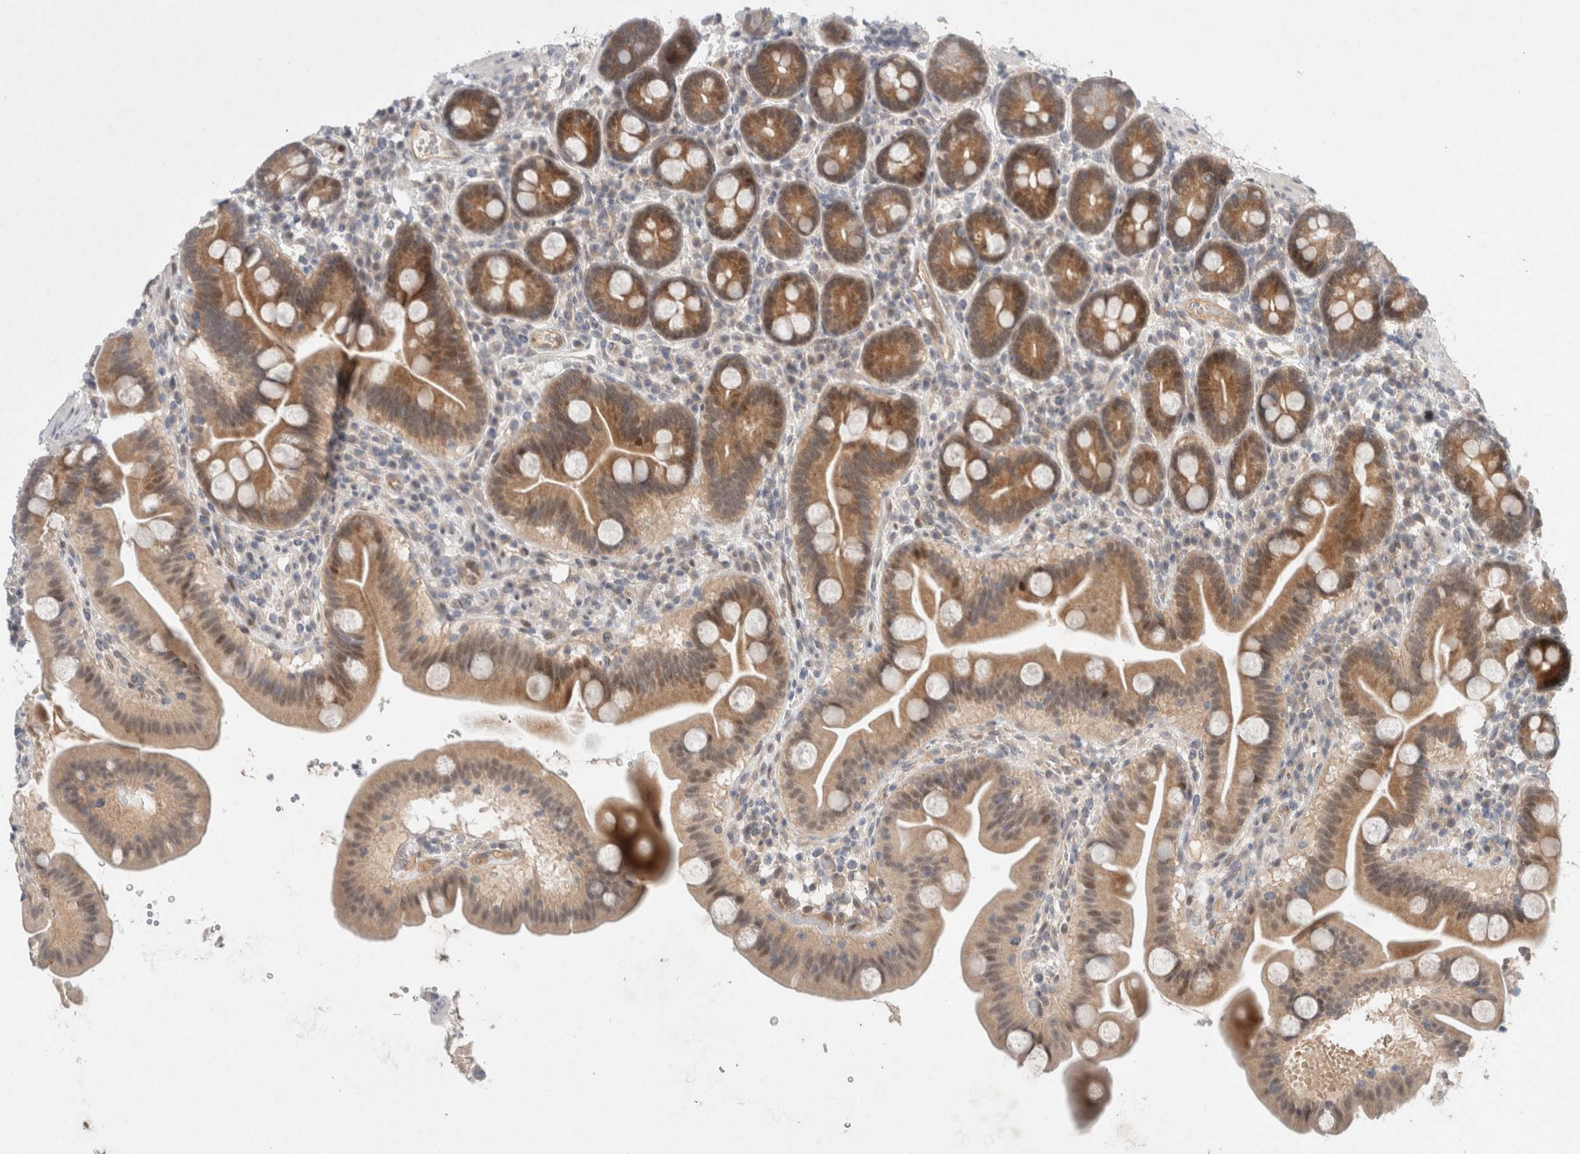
{"staining": {"intensity": "moderate", "quantity": ">75%", "location": "cytoplasmic/membranous"}, "tissue": "duodenum", "cell_type": "Glandular cells", "image_type": "normal", "snomed": [{"axis": "morphology", "description": "Normal tissue, NOS"}, {"axis": "topography", "description": "Duodenum"}], "caption": "Duodenum stained with DAB (3,3'-diaminobenzidine) IHC exhibits medium levels of moderate cytoplasmic/membranous staining in about >75% of glandular cells.", "gene": "RASAL2", "patient": {"sex": "male", "age": 54}}